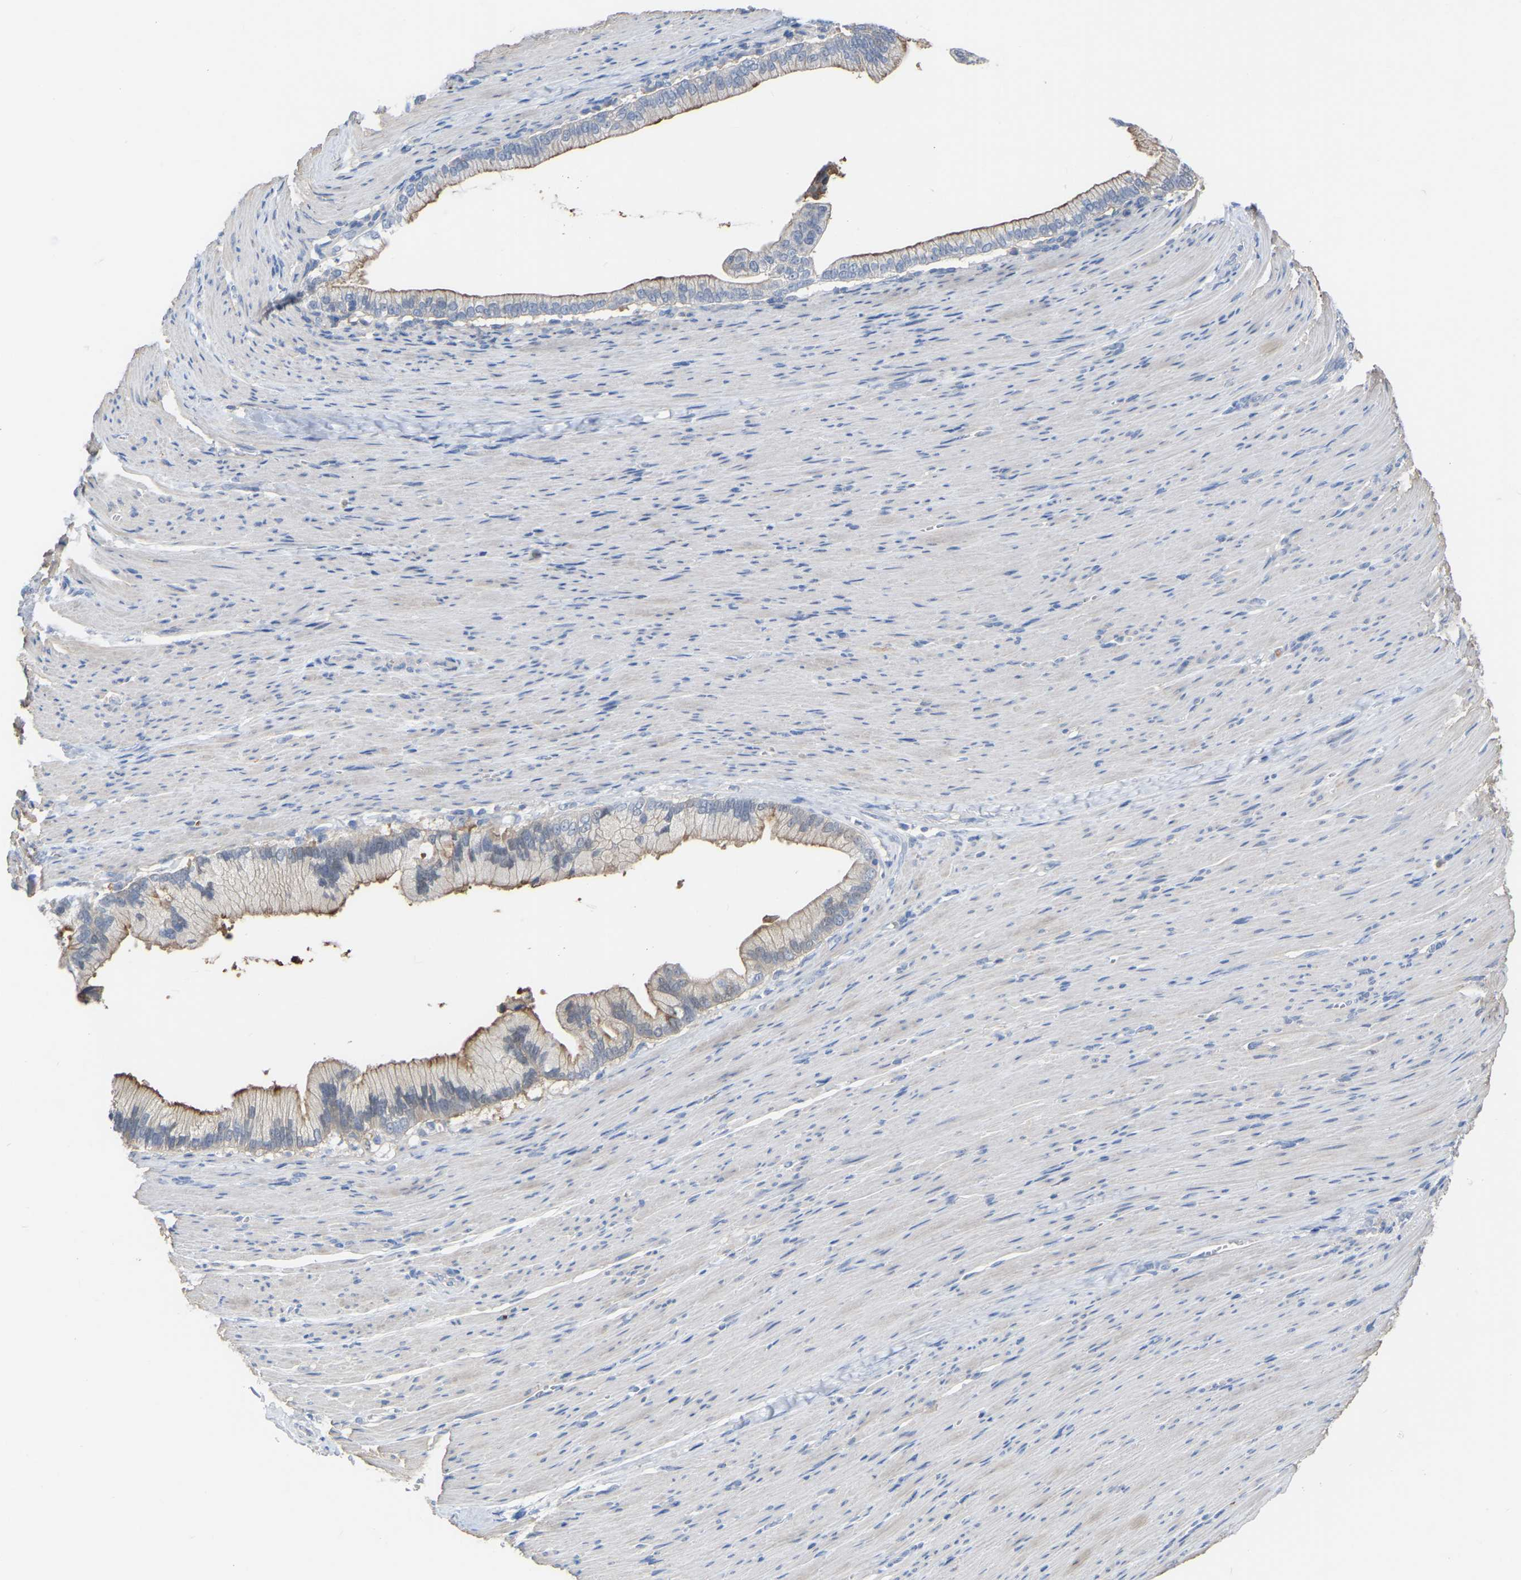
{"staining": {"intensity": "moderate", "quantity": "25%-75%", "location": "cytoplasmic/membranous"}, "tissue": "pancreatic cancer", "cell_type": "Tumor cells", "image_type": "cancer", "snomed": [{"axis": "morphology", "description": "Adenocarcinoma, NOS"}, {"axis": "topography", "description": "Pancreas"}], "caption": "Adenocarcinoma (pancreatic) tissue demonstrates moderate cytoplasmic/membranous expression in about 25%-75% of tumor cells, visualized by immunohistochemistry.", "gene": "ZNF449", "patient": {"sex": "male", "age": 69}}